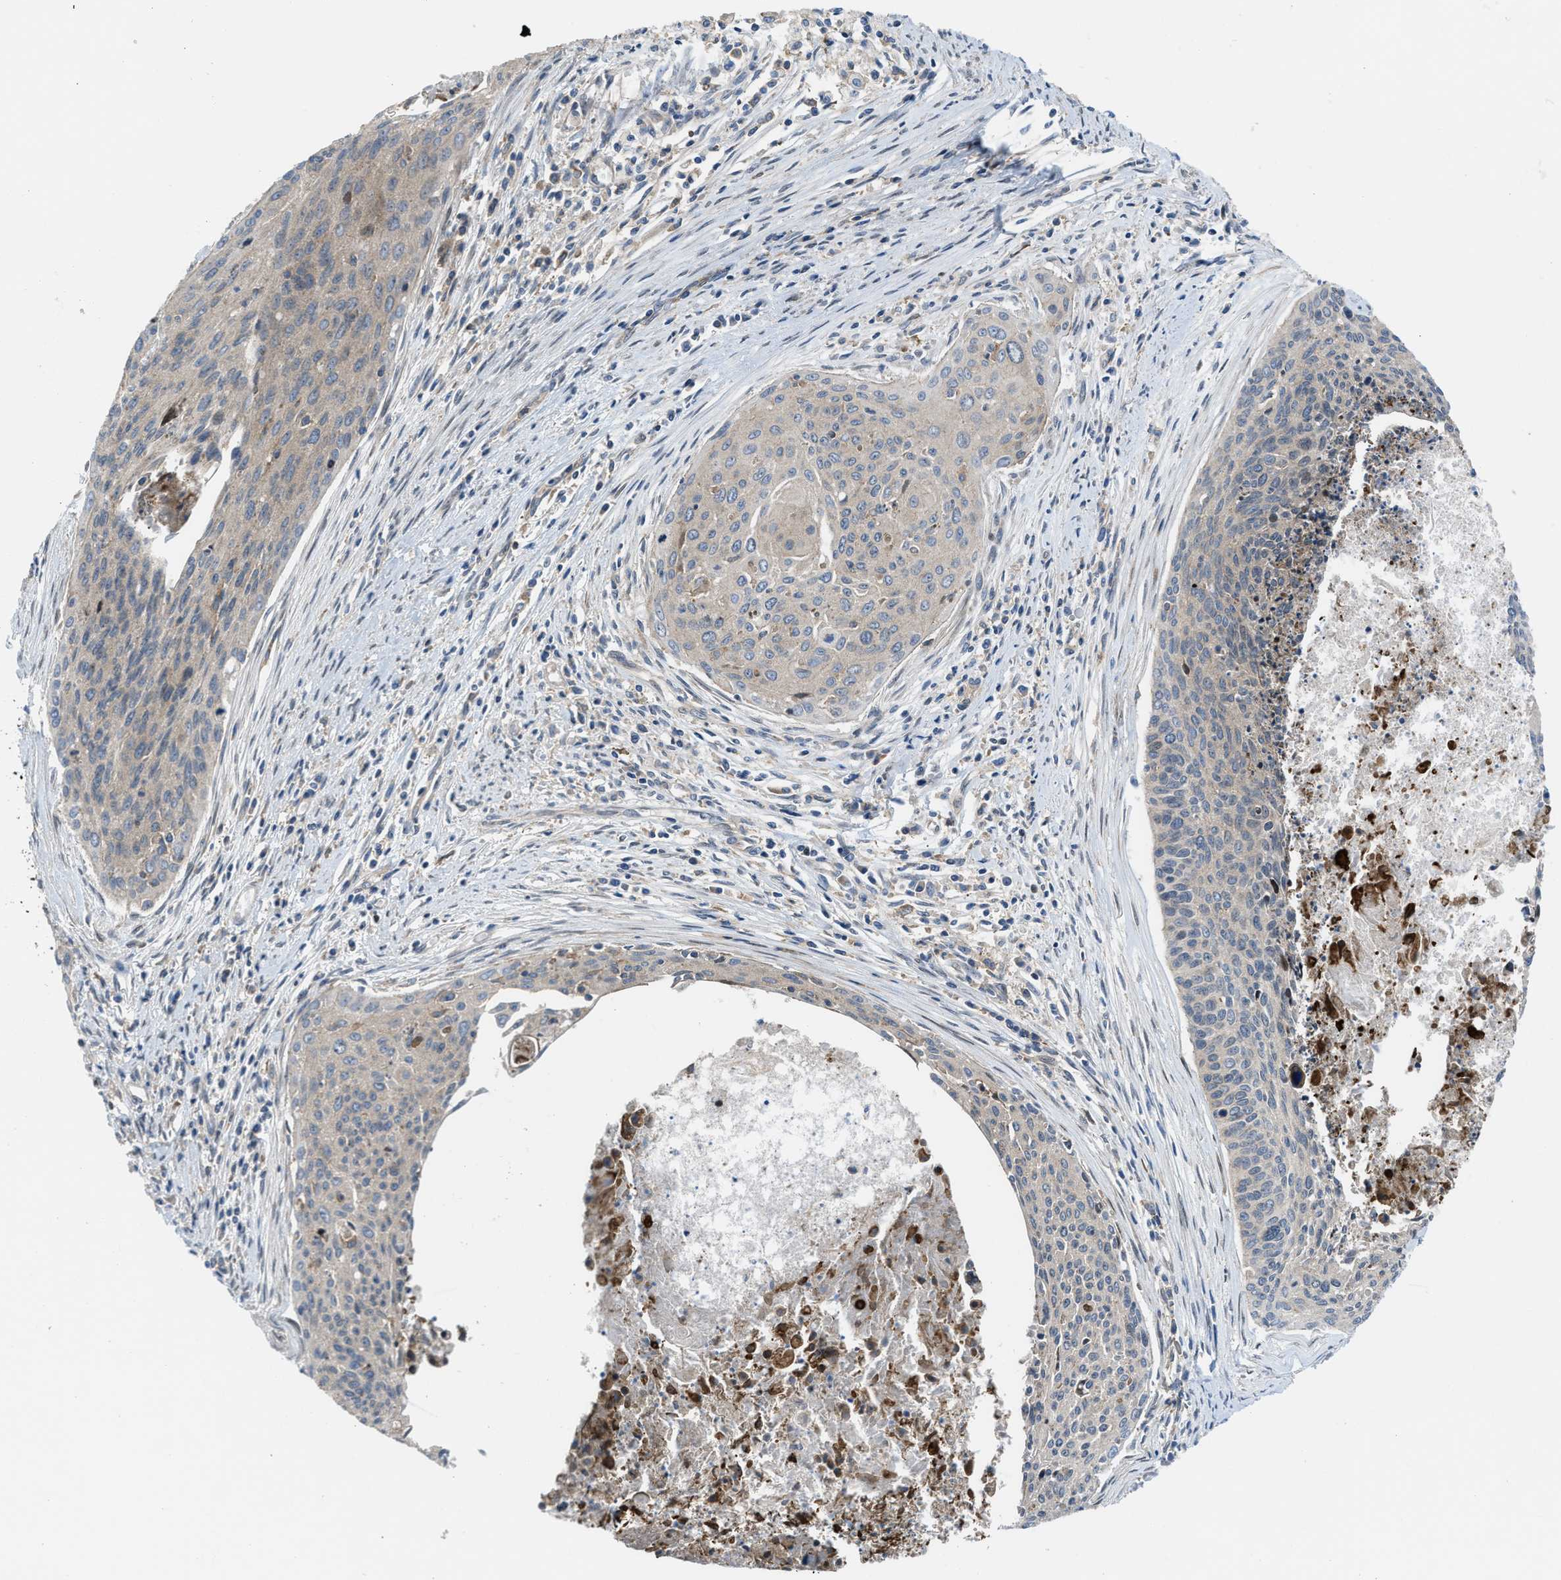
{"staining": {"intensity": "weak", "quantity": ">75%", "location": "cytoplasmic/membranous"}, "tissue": "cervical cancer", "cell_type": "Tumor cells", "image_type": "cancer", "snomed": [{"axis": "morphology", "description": "Squamous cell carcinoma, NOS"}, {"axis": "topography", "description": "Cervix"}], "caption": "The image demonstrates immunohistochemical staining of squamous cell carcinoma (cervical). There is weak cytoplasmic/membranous staining is appreciated in about >75% of tumor cells.", "gene": "MYO18A", "patient": {"sex": "female", "age": 55}}